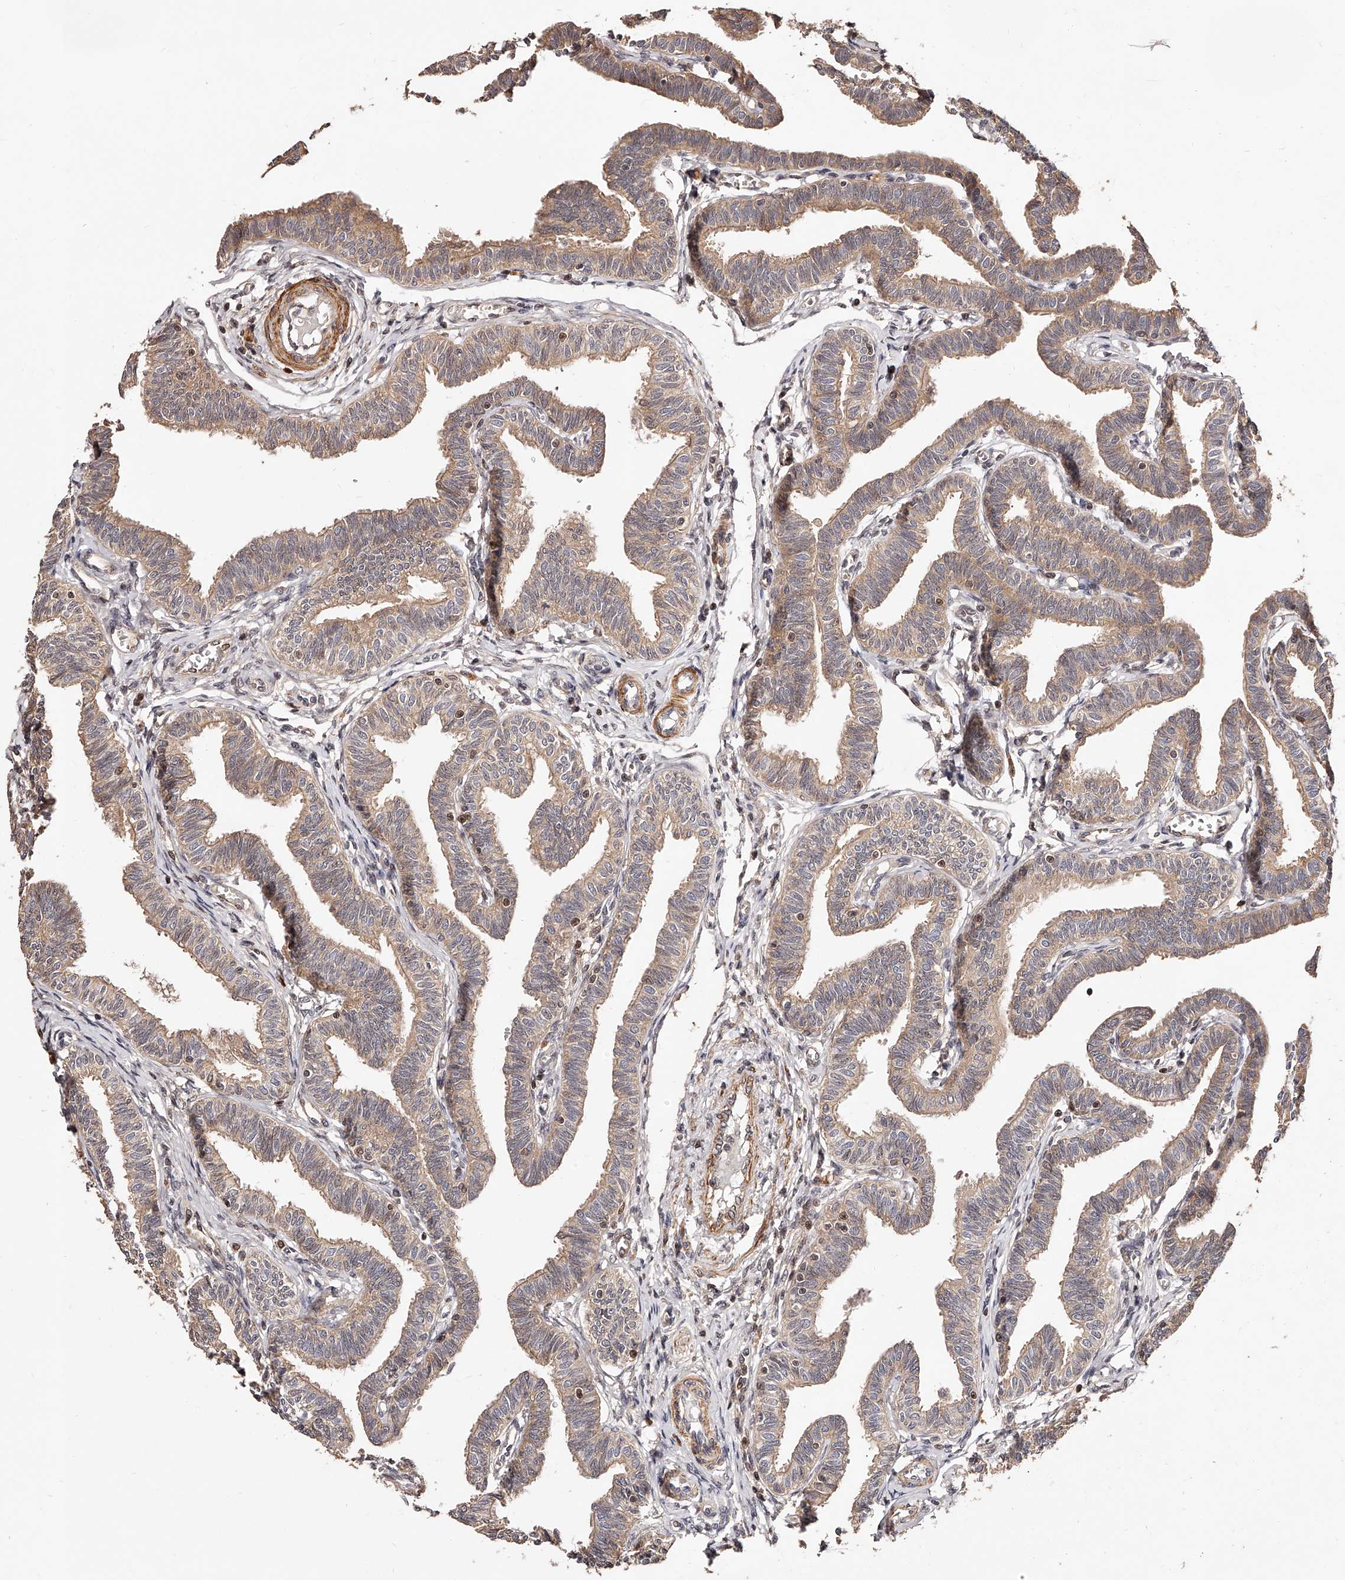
{"staining": {"intensity": "moderate", "quantity": ">75%", "location": "cytoplasmic/membranous"}, "tissue": "fallopian tube", "cell_type": "Glandular cells", "image_type": "normal", "snomed": [{"axis": "morphology", "description": "Normal tissue, NOS"}, {"axis": "topography", "description": "Fallopian tube"}, {"axis": "topography", "description": "Ovary"}], "caption": "Unremarkable fallopian tube exhibits moderate cytoplasmic/membranous expression in about >75% of glandular cells.", "gene": "CUL7", "patient": {"sex": "female", "age": 23}}